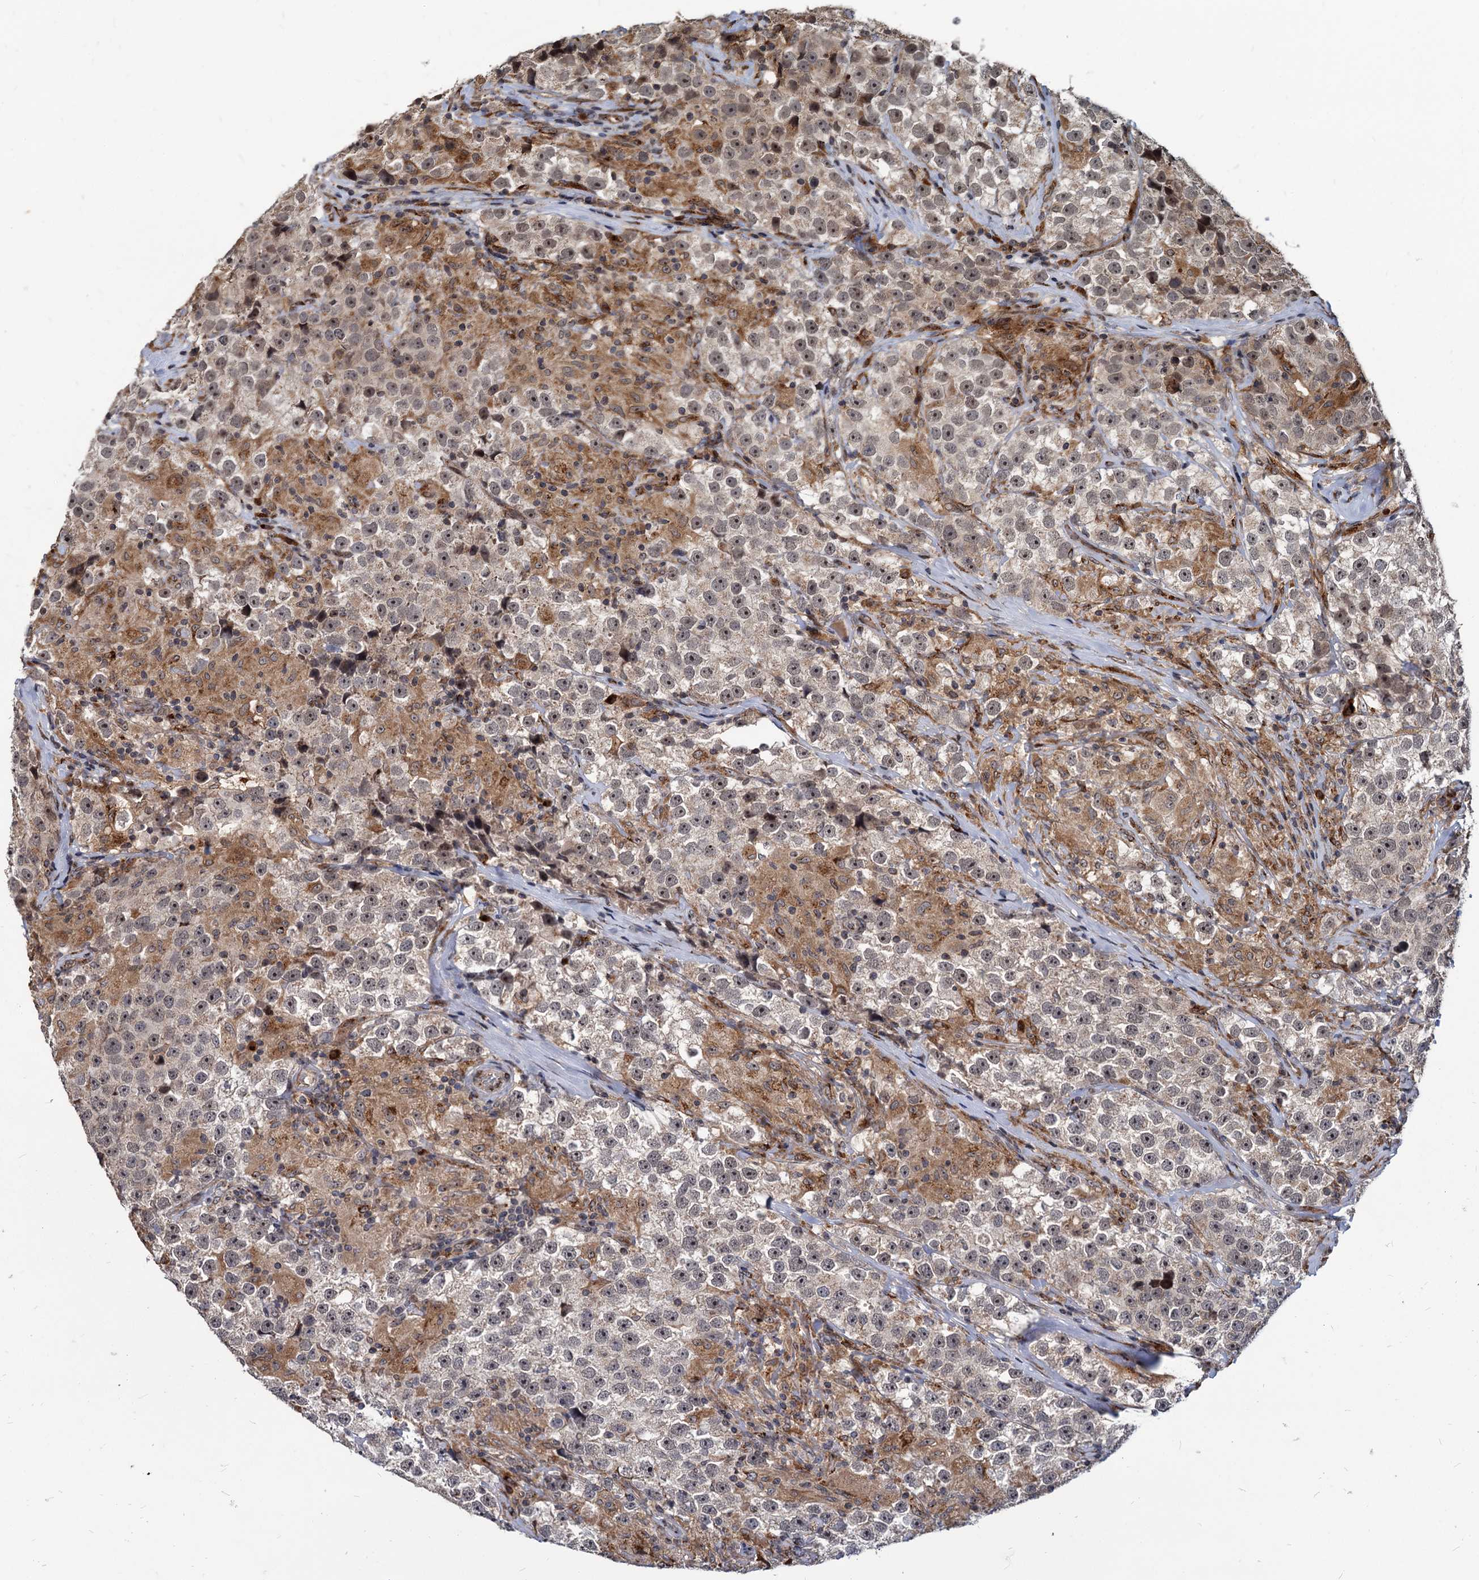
{"staining": {"intensity": "weak", "quantity": "<25%", "location": "nuclear"}, "tissue": "testis cancer", "cell_type": "Tumor cells", "image_type": "cancer", "snomed": [{"axis": "morphology", "description": "Seminoma, NOS"}, {"axis": "topography", "description": "Testis"}], "caption": "Tumor cells are negative for brown protein staining in testis cancer.", "gene": "SAAL1", "patient": {"sex": "male", "age": 46}}